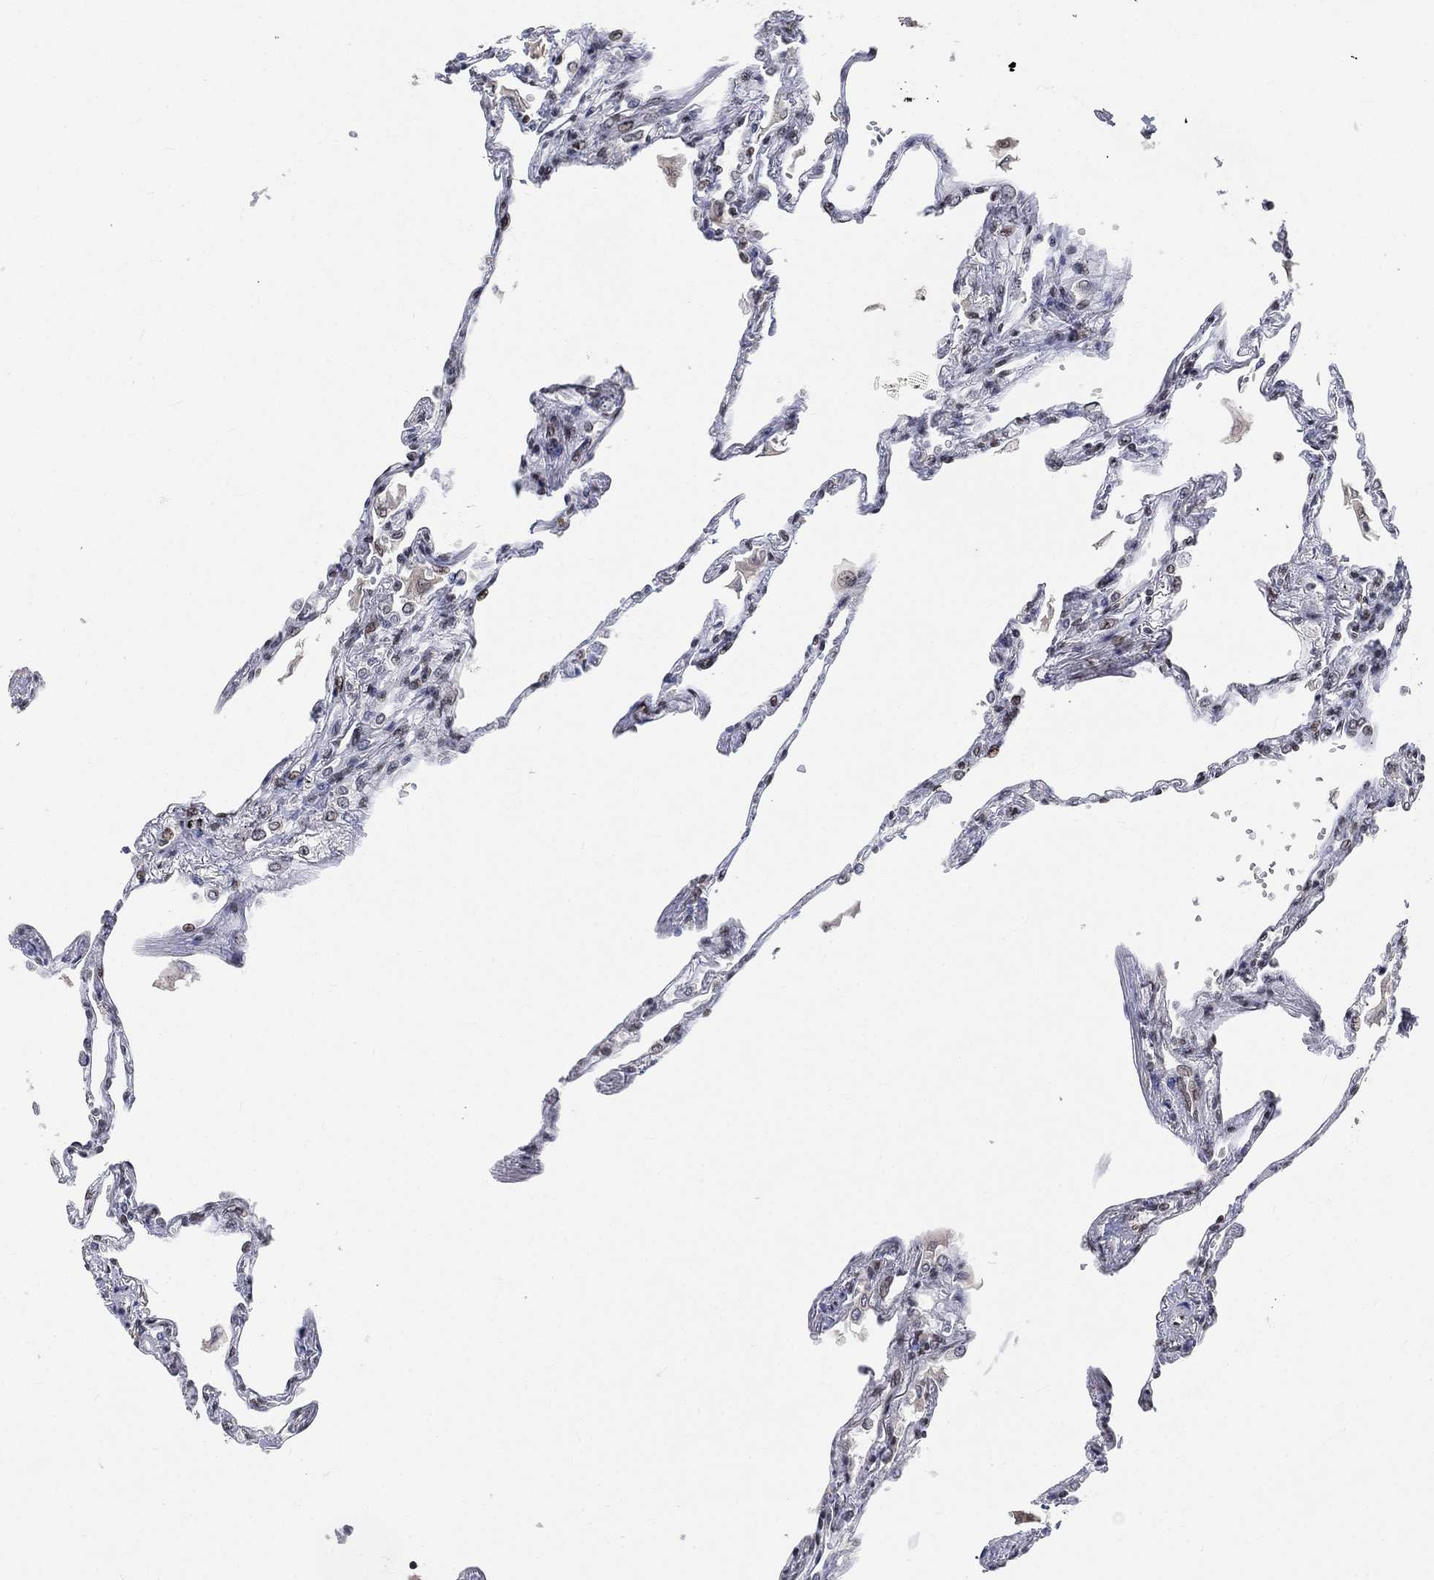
{"staining": {"intensity": "moderate", "quantity": "25%-75%", "location": "nuclear"}, "tissue": "lung", "cell_type": "Alveolar cells", "image_type": "normal", "snomed": [{"axis": "morphology", "description": "Normal tissue, NOS"}, {"axis": "topography", "description": "Lung"}], "caption": "Immunohistochemistry (IHC) image of normal lung stained for a protein (brown), which displays medium levels of moderate nuclear positivity in about 25%-75% of alveolar cells.", "gene": "YLPM1", "patient": {"sex": "male", "age": 78}}